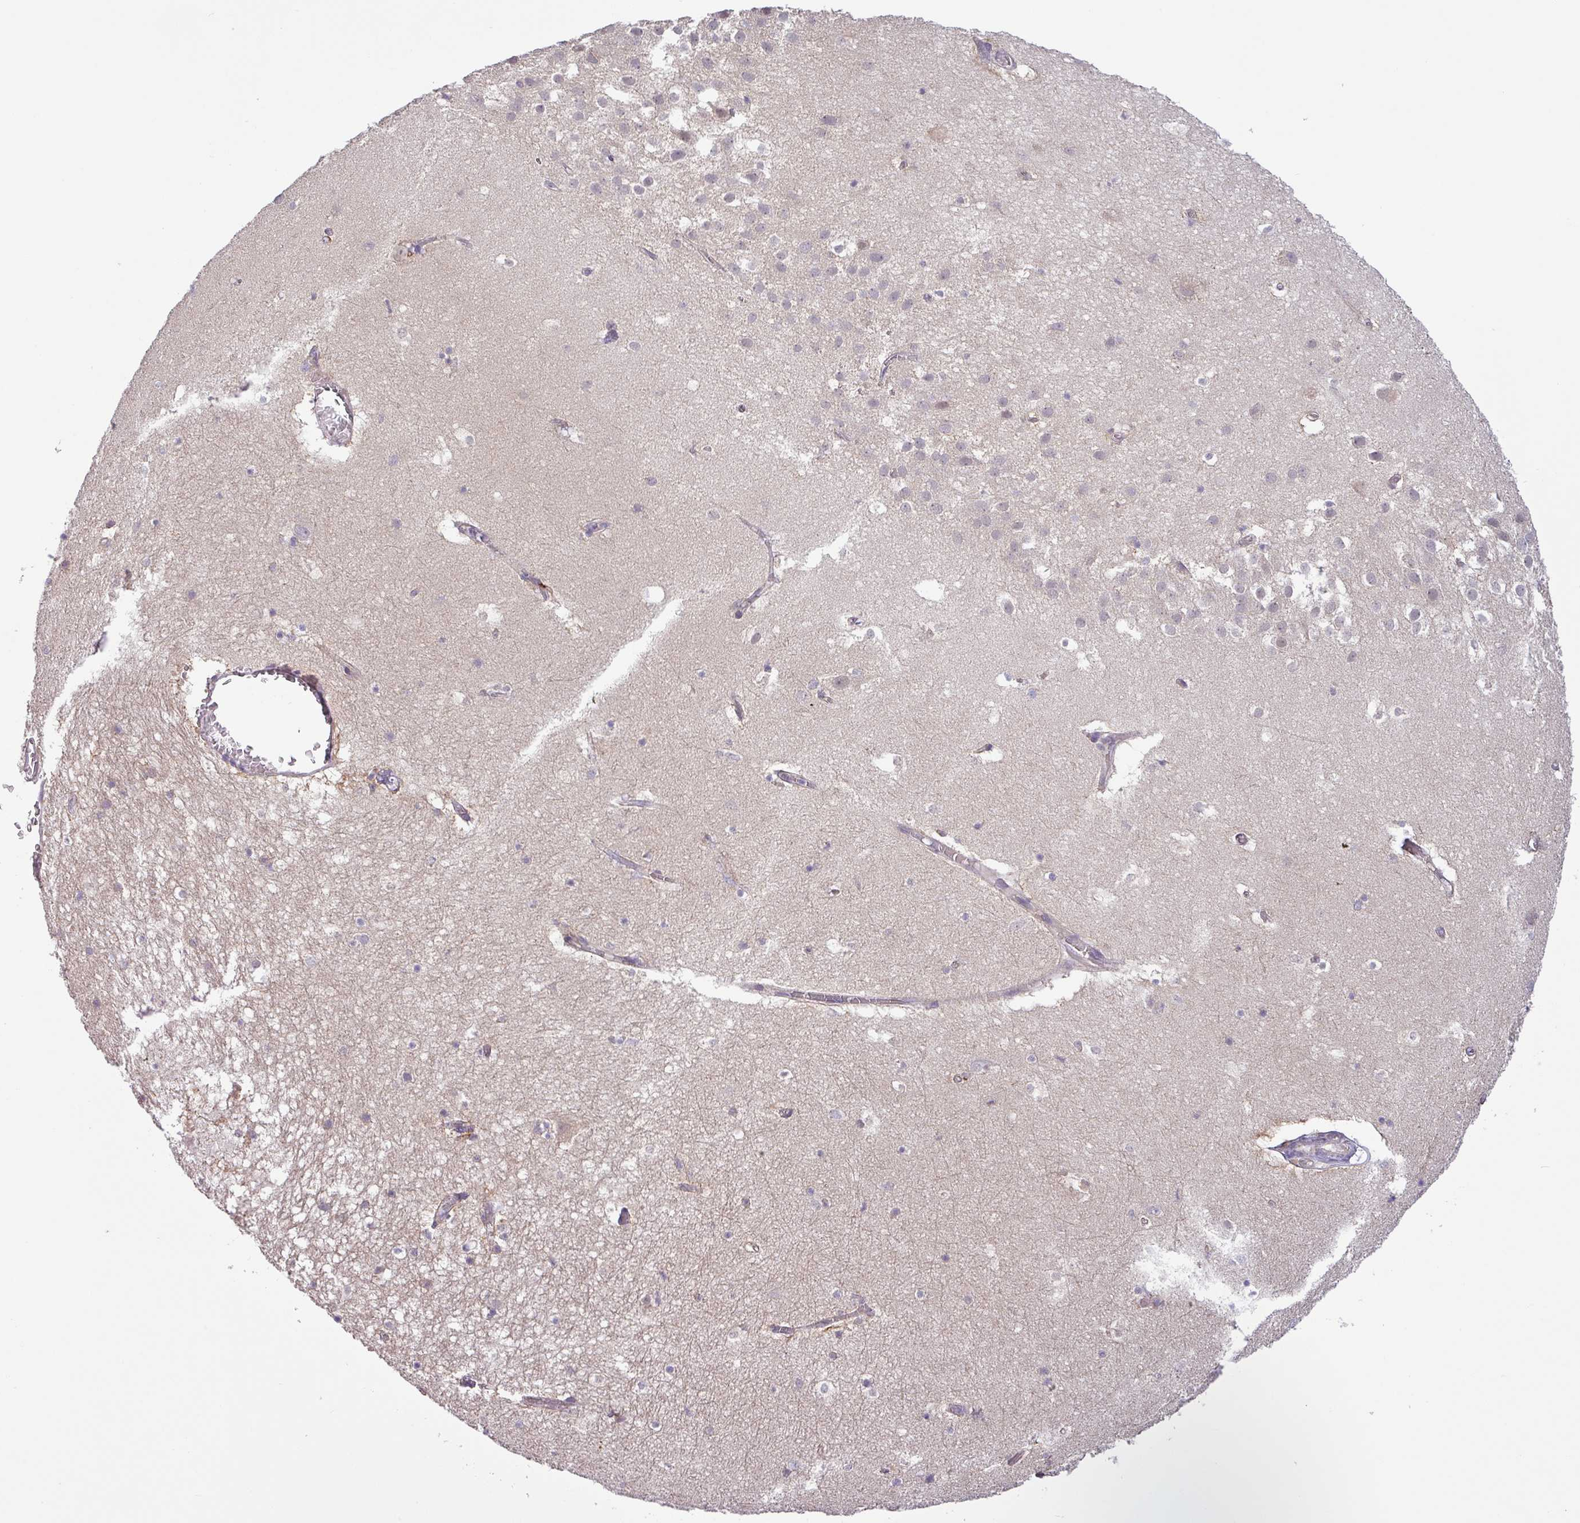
{"staining": {"intensity": "weak", "quantity": "<25%", "location": "cytoplasmic/membranous"}, "tissue": "hippocampus", "cell_type": "Glial cells", "image_type": "normal", "snomed": [{"axis": "morphology", "description": "Normal tissue, NOS"}, {"axis": "topography", "description": "Hippocampus"}], "caption": "A high-resolution image shows immunohistochemistry (IHC) staining of benign hippocampus, which displays no significant positivity in glial cells.", "gene": "GALNT12", "patient": {"sex": "female", "age": 52}}